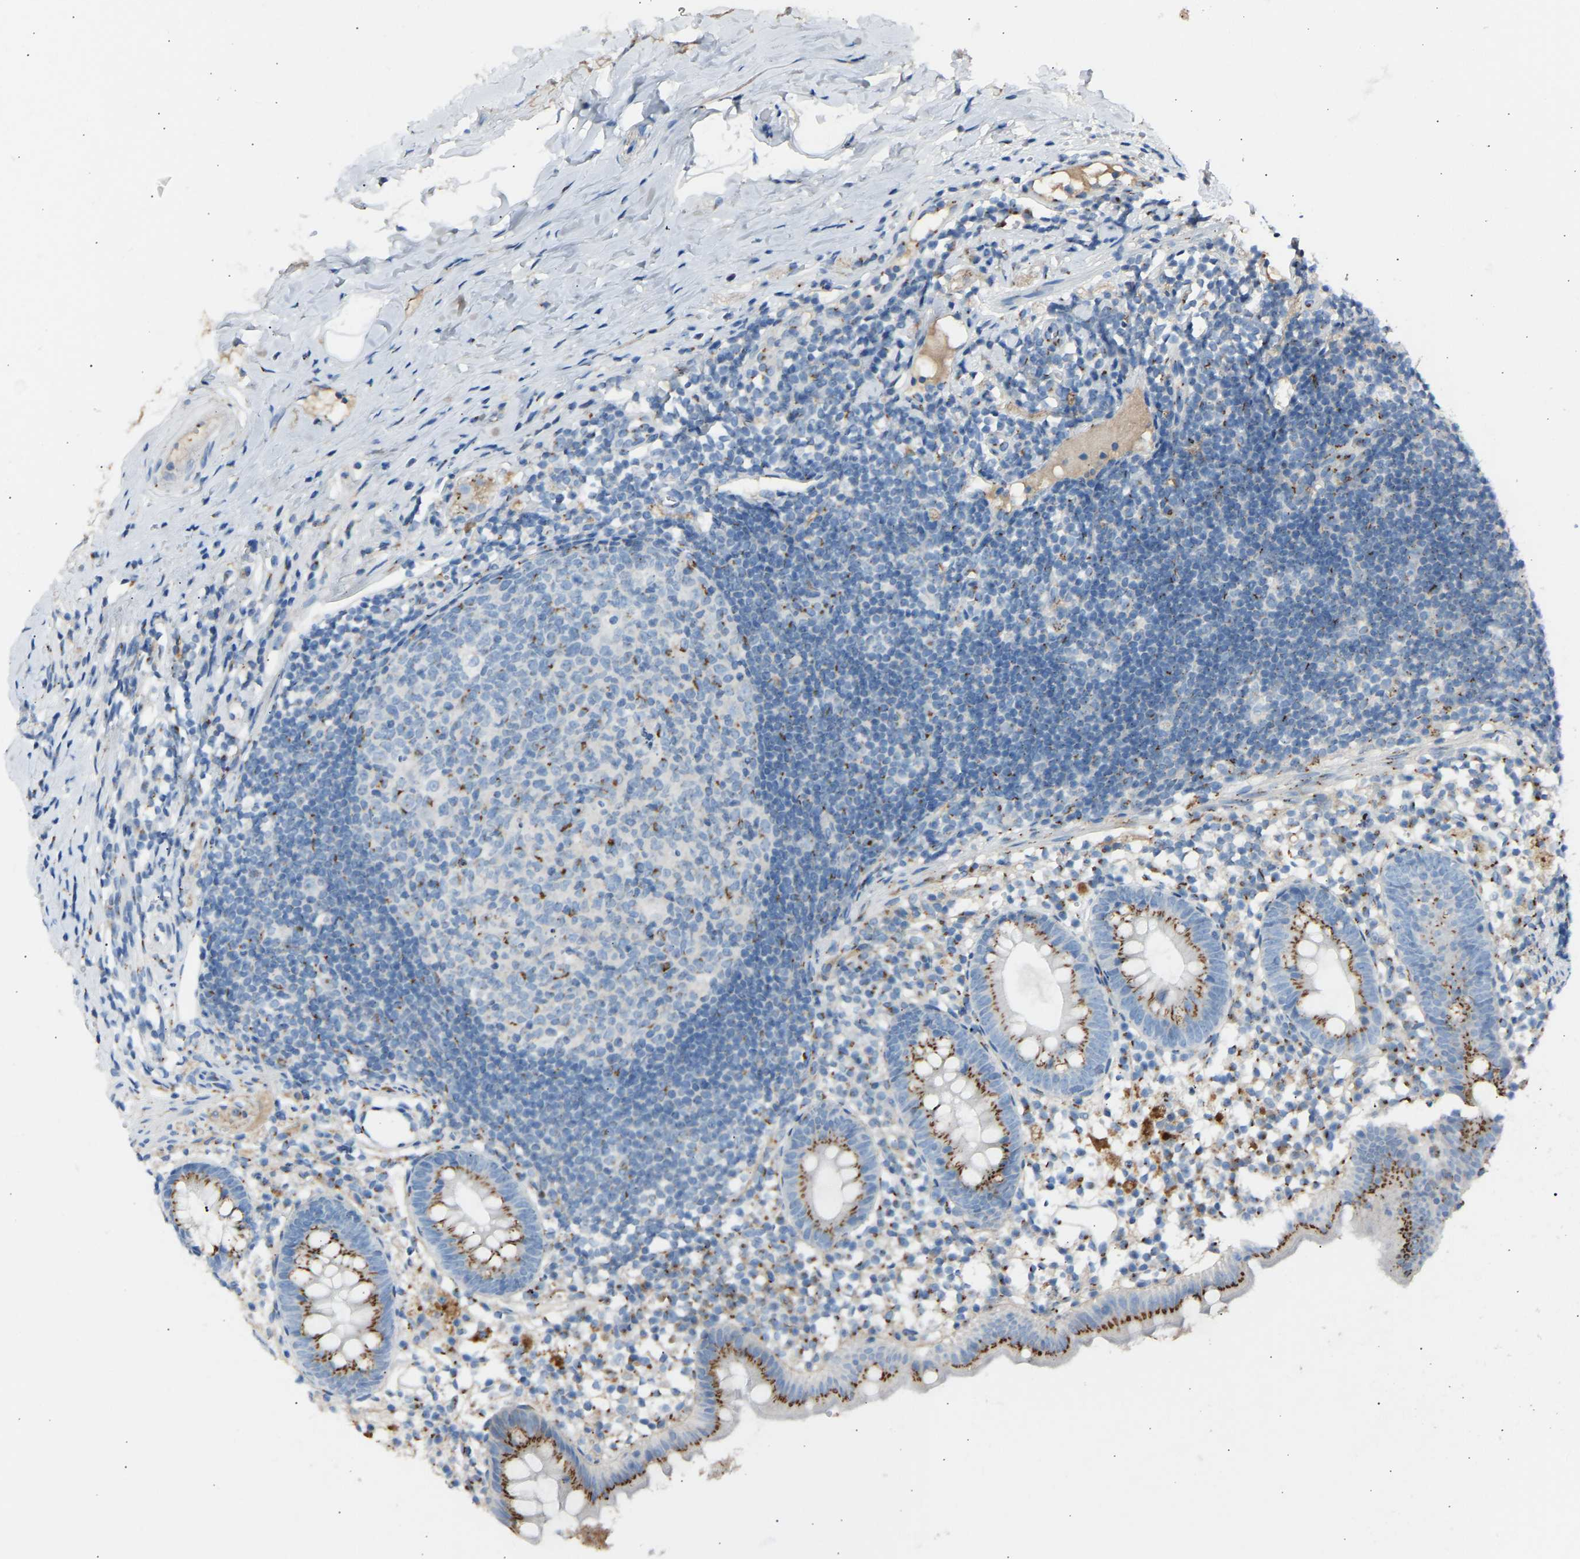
{"staining": {"intensity": "moderate", "quantity": ">75%", "location": "cytoplasmic/membranous"}, "tissue": "appendix", "cell_type": "Glandular cells", "image_type": "normal", "snomed": [{"axis": "morphology", "description": "Normal tissue, NOS"}, {"axis": "topography", "description": "Appendix"}], "caption": "Brown immunohistochemical staining in unremarkable human appendix shows moderate cytoplasmic/membranous staining in about >75% of glandular cells. Ihc stains the protein in brown and the nuclei are stained blue.", "gene": "CYREN", "patient": {"sex": "female", "age": 20}}